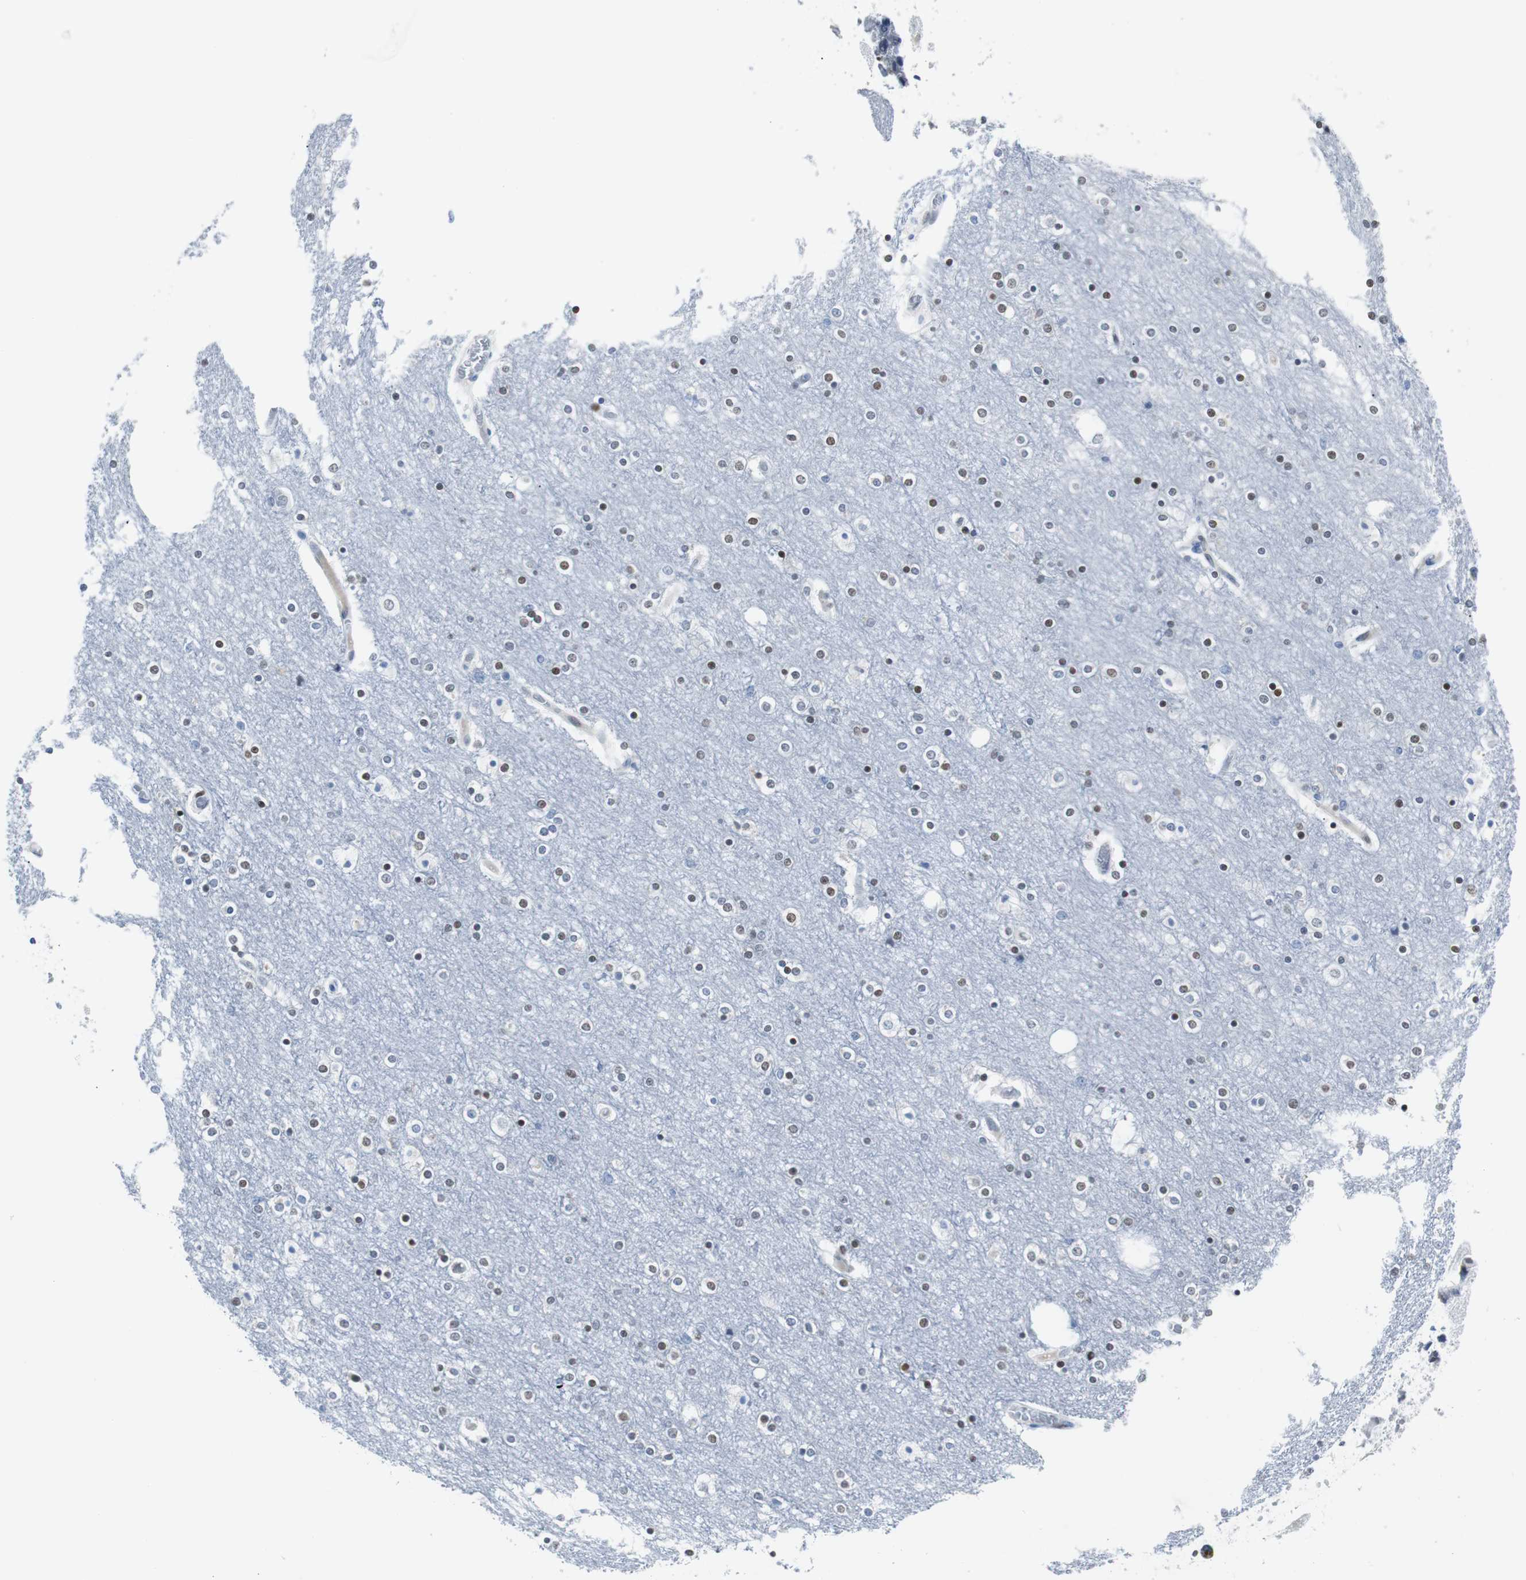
{"staining": {"intensity": "negative", "quantity": "none", "location": "none"}, "tissue": "cerebral cortex", "cell_type": "Endothelial cells", "image_type": "normal", "snomed": [{"axis": "morphology", "description": "Normal tissue, NOS"}, {"axis": "topography", "description": "Cerebral cortex"}], "caption": "A high-resolution micrograph shows IHC staining of unremarkable cerebral cortex, which shows no significant positivity in endothelial cells. (DAB IHC, high magnification).", "gene": "JUN", "patient": {"sex": "female", "age": 54}}